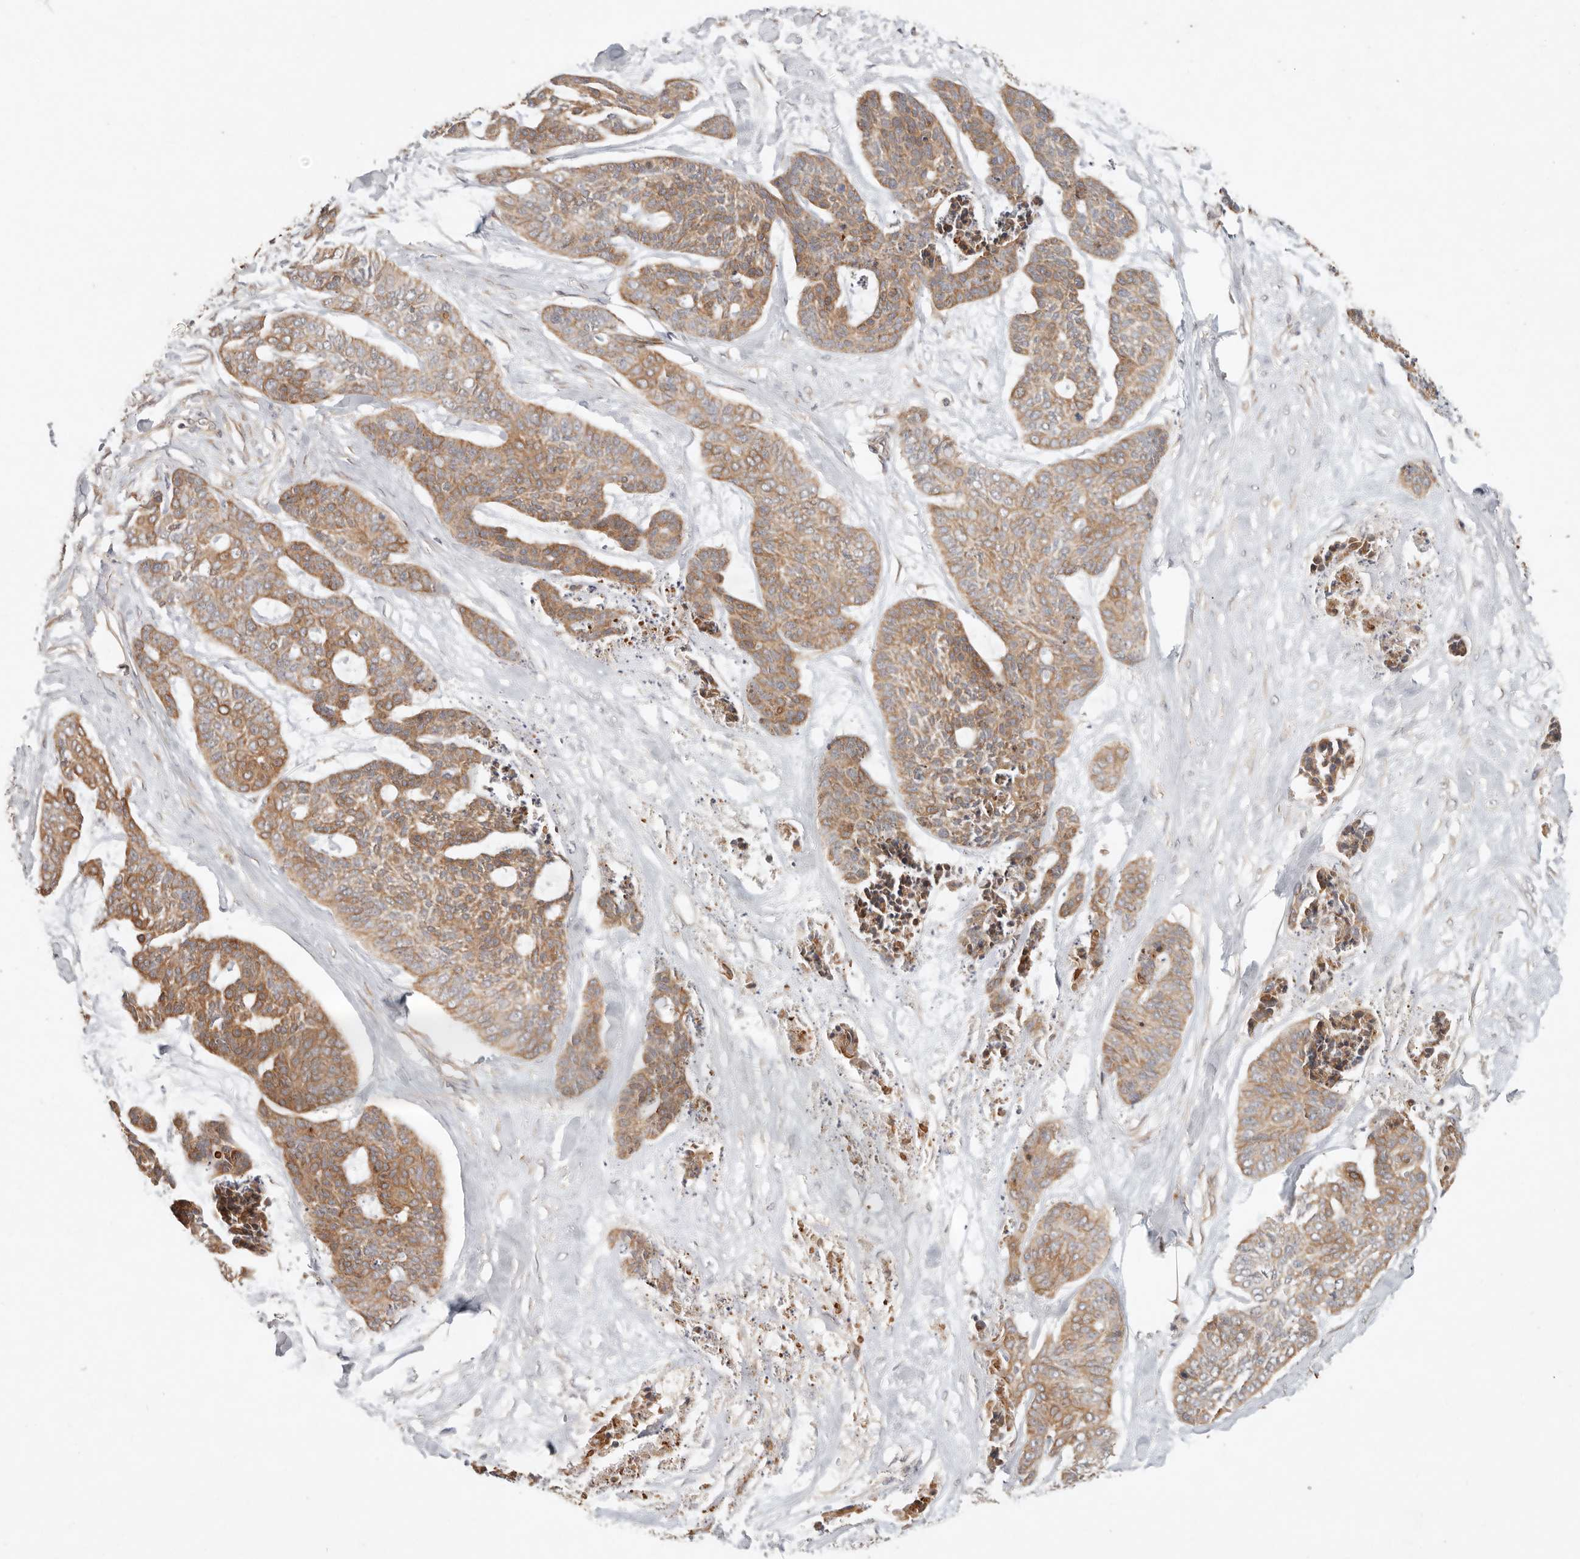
{"staining": {"intensity": "moderate", "quantity": ">75%", "location": "cytoplasmic/membranous"}, "tissue": "skin cancer", "cell_type": "Tumor cells", "image_type": "cancer", "snomed": [{"axis": "morphology", "description": "Basal cell carcinoma"}, {"axis": "topography", "description": "Skin"}], "caption": "Tumor cells display medium levels of moderate cytoplasmic/membranous expression in approximately >75% of cells in human skin cancer.", "gene": "HECTD3", "patient": {"sex": "female", "age": 64}}